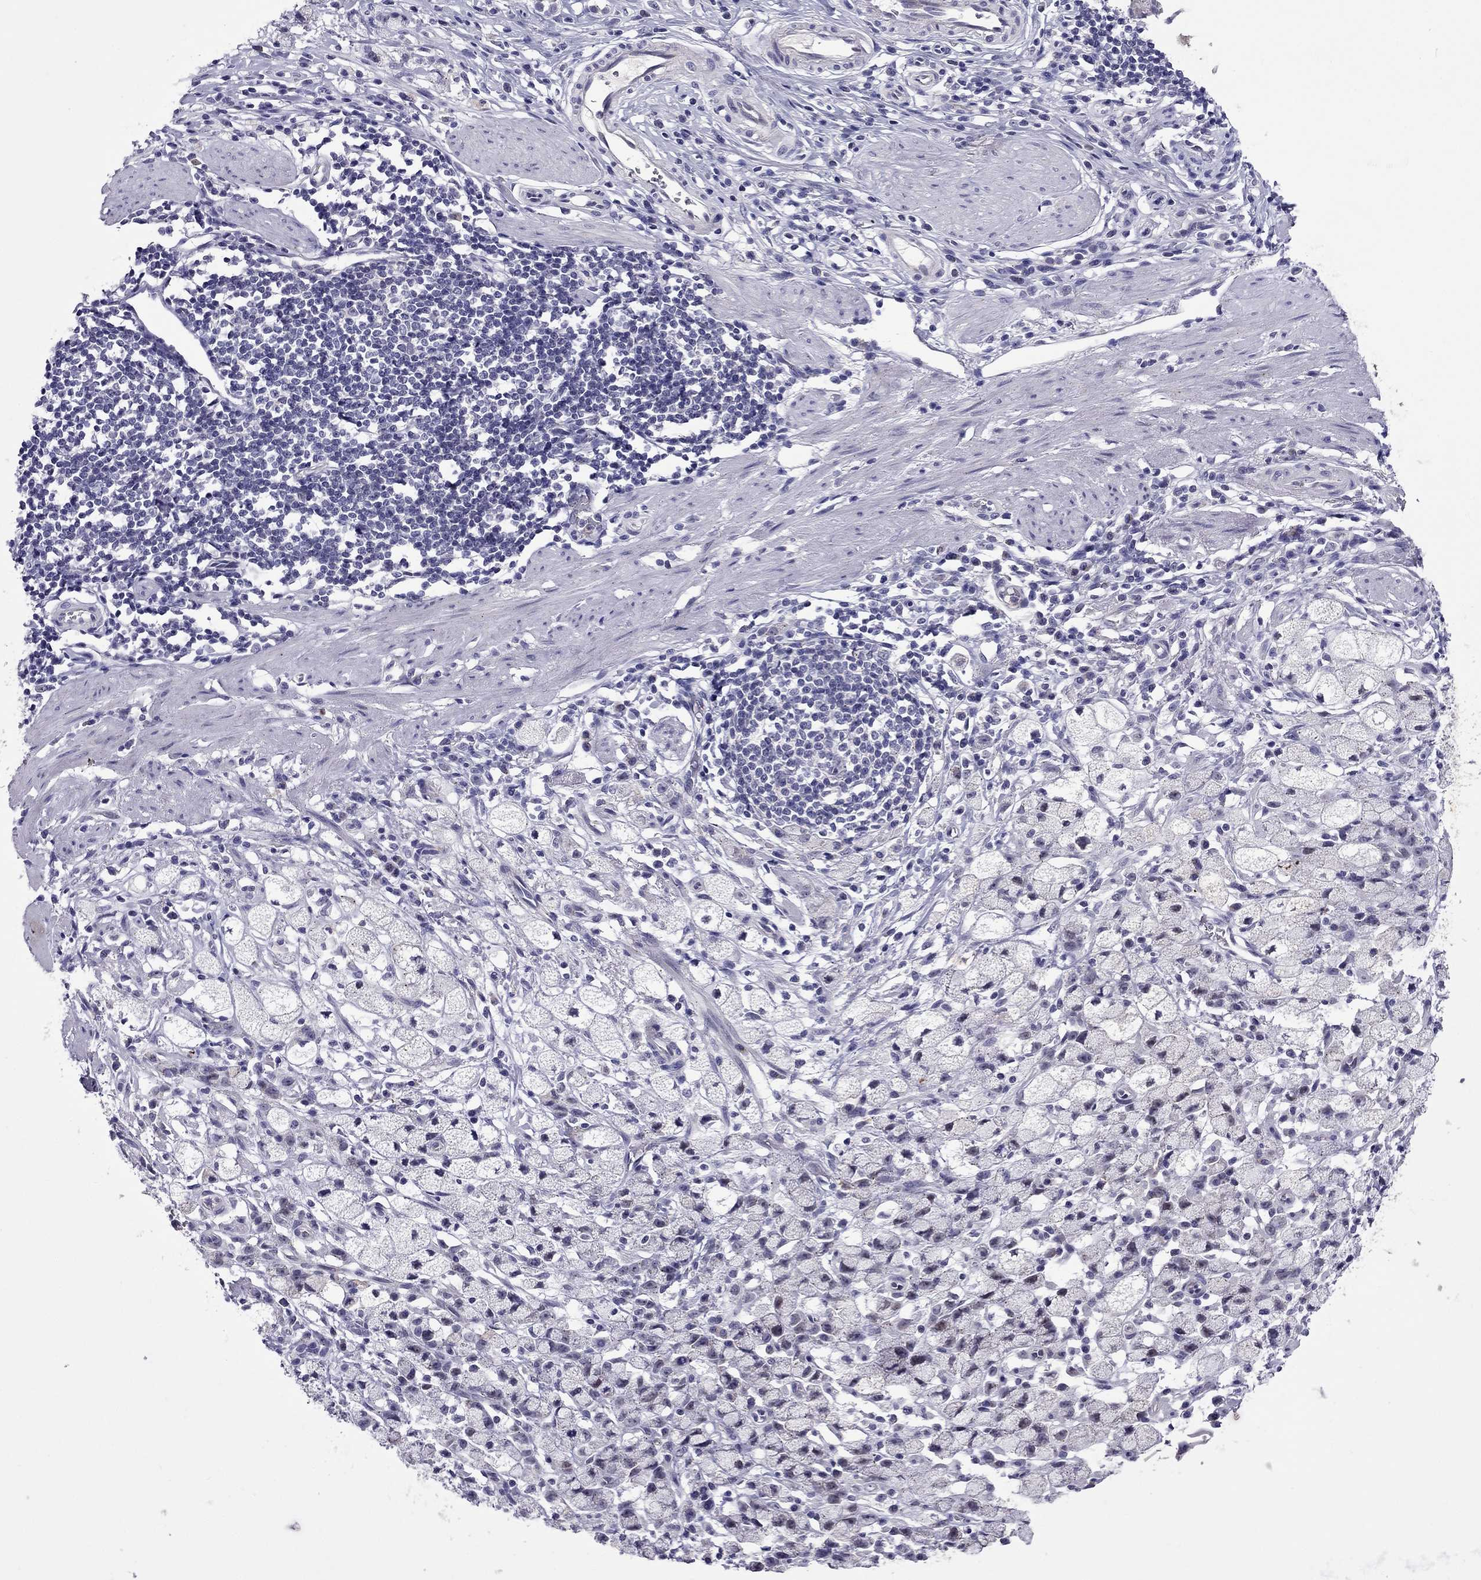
{"staining": {"intensity": "negative", "quantity": "none", "location": "none"}, "tissue": "stomach cancer", "cell_type": "Tumor cells", "image_type": "cancer", "snomed": [{"axis": "morphology", "description": "Adenocarcinoma, NOS"}, {"axis": "topography", "description": "Stomach"}], "caption": "IHC photomicrograph of neoplastic tissue: adenocarcinoma (stomach) stained with DAB exhibits no significant protein expression in tumor cells.", "gene": "MYBPH", "patient": {"sex": "male", "age": 58}}